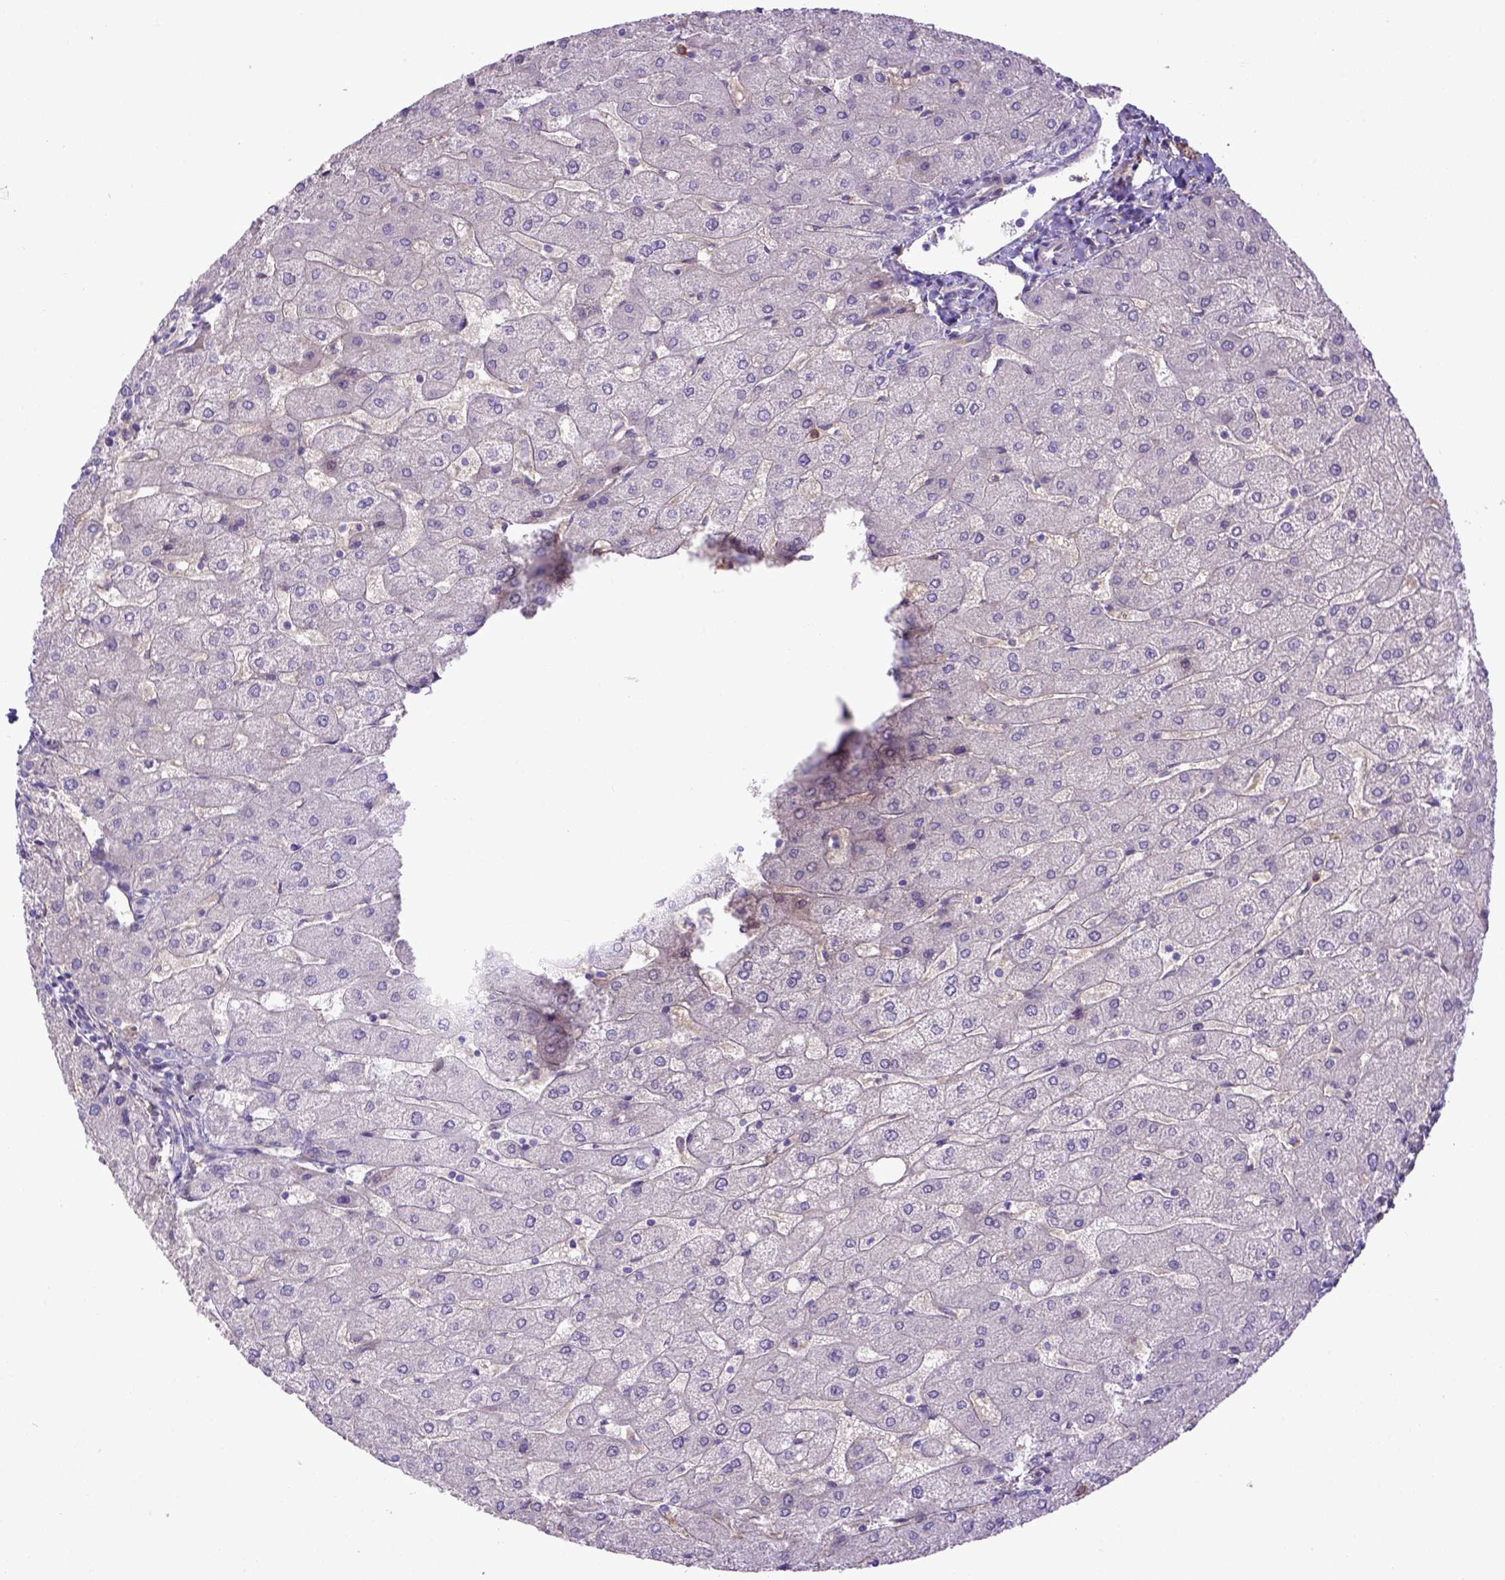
{"staining": {"intensity": "negative", "quantity": "none", "location": "none"}, "tissue": "liver", "cell_type": "Cholangiocytes", "image_type": "normal", "snomed": [{"axis": "morphology", "description": "Normal tissue, NOS"}, {"axis": "topography", "description": "Liver"}], "caption": "Protein analysis of normal liver demonstrates no significant staining in cholangiocytes.", "gene": "CD40", "patient": {"sex": "male", "age": 67}}